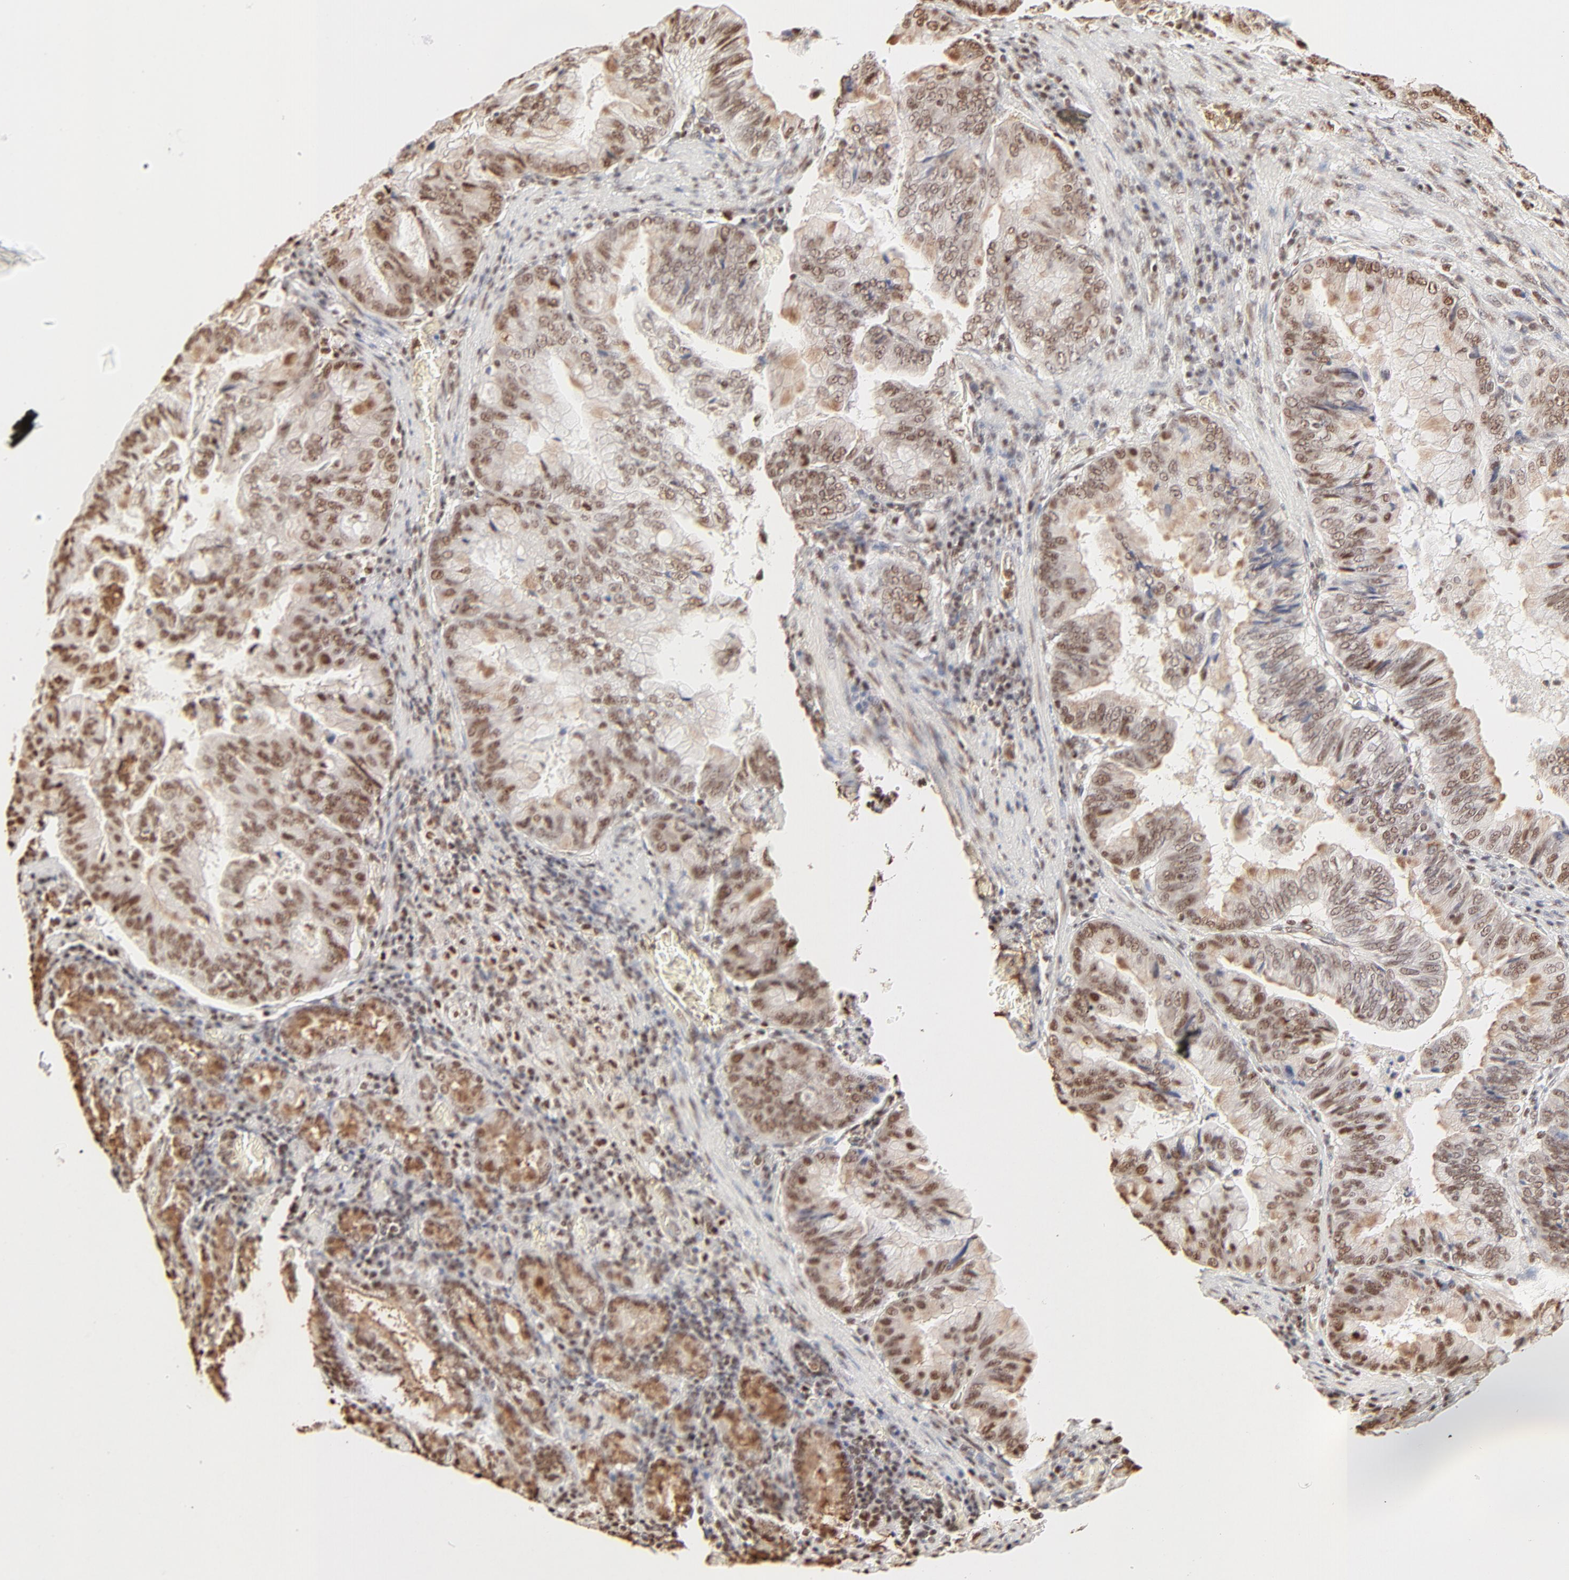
{"staining": {"intensity": "moderate", "quantity": ">75%", "location": "nuclear"}, "tissue": "stomach cancer", "cell_type": "Tumor cells", "image_type": "cancer", "snomed": [{"axis": "morphology", "description": "Adenocarcinoma, NOS"}, {"axis": "topography", "description": "Stomach, upper"}], "caption": "Immunohistochemistry (IHC) (DAB) staining of stomach cancer demonstrates moderate nuclear protein positivity in approximately >75% of tumor cells.", "gene": "FAM50A", "patient": {"sex": "male", "age": 80}}